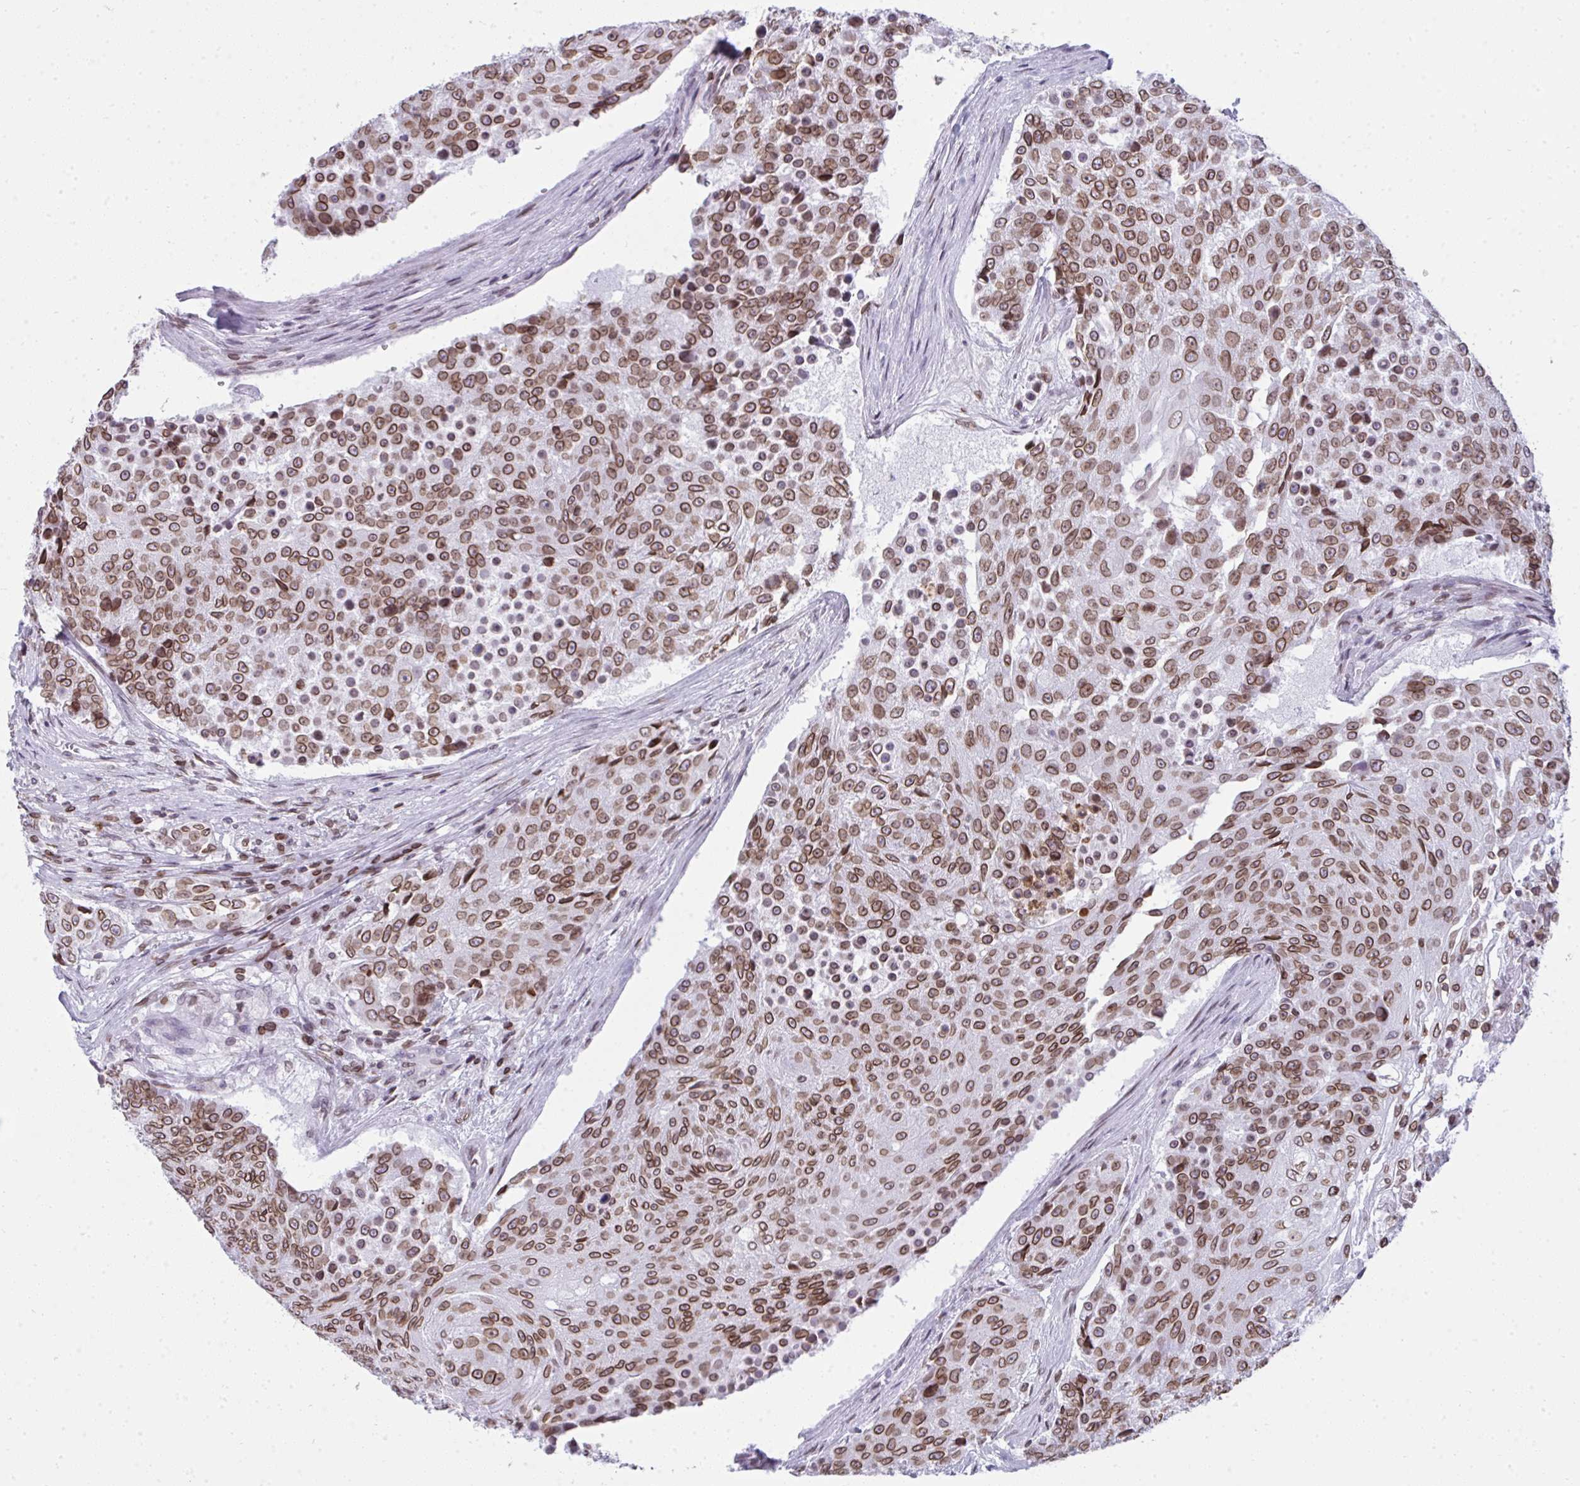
{"staining": {"intensity": "moderate", "quantity": ">75%", "location": "cytoplasmic/membranous,nuclear"}, "tissue": "urothelial cancer", "cell_type": "Tumor cells", "image_type": "cancer", "snomed": [{"axis": "morphology", "description": "Urothelial carcinoma, High grade"}, {"axis": "topography", "description": "Urinary bladder"}], "caption": "A brown stain labels moderate cytoplasmic/membranous and nuclear positivity of a protein in human urothelial cancer tumor cells.", "gene": "LMNB2", "patient": {"sex": "female", "age": 63}}